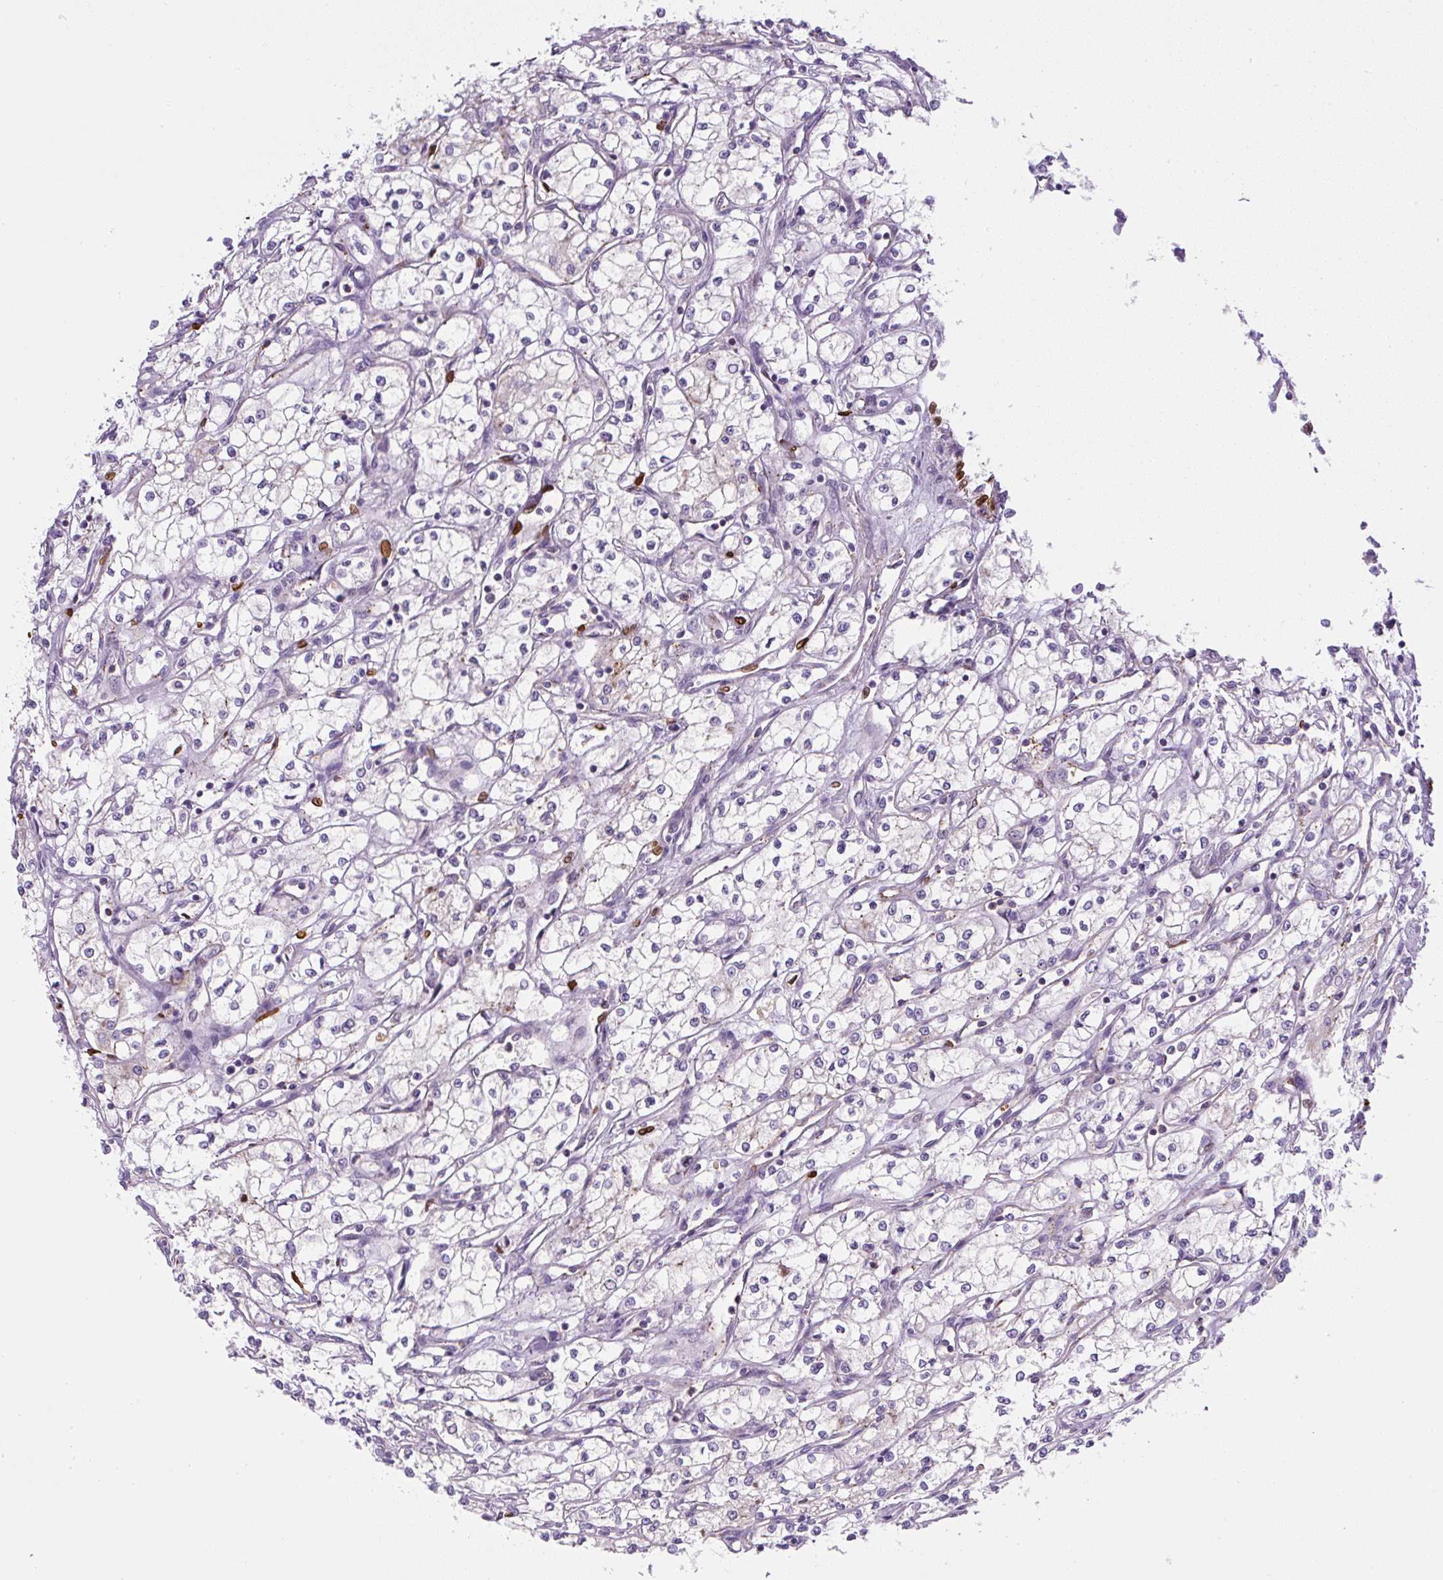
{"staining": {"intensity": "negative", "quantity": "none", "location": "none"}, "tissue": "renal cancer", "cell_type": "Tumor cells", "image_type": "cancer", "snomed": [{"axis": "morphology", "description": "Adenocarcinoma, NOS"}, {"axis": "topography", "description": "Kidney"}], "caption": "Immunohistochemical staining of adenocarcinoma (renal) exhibits no significant positivity in tumor cells.", "gene": "PIP5KL1", "patient": {"sex": "male", "age": 59}}